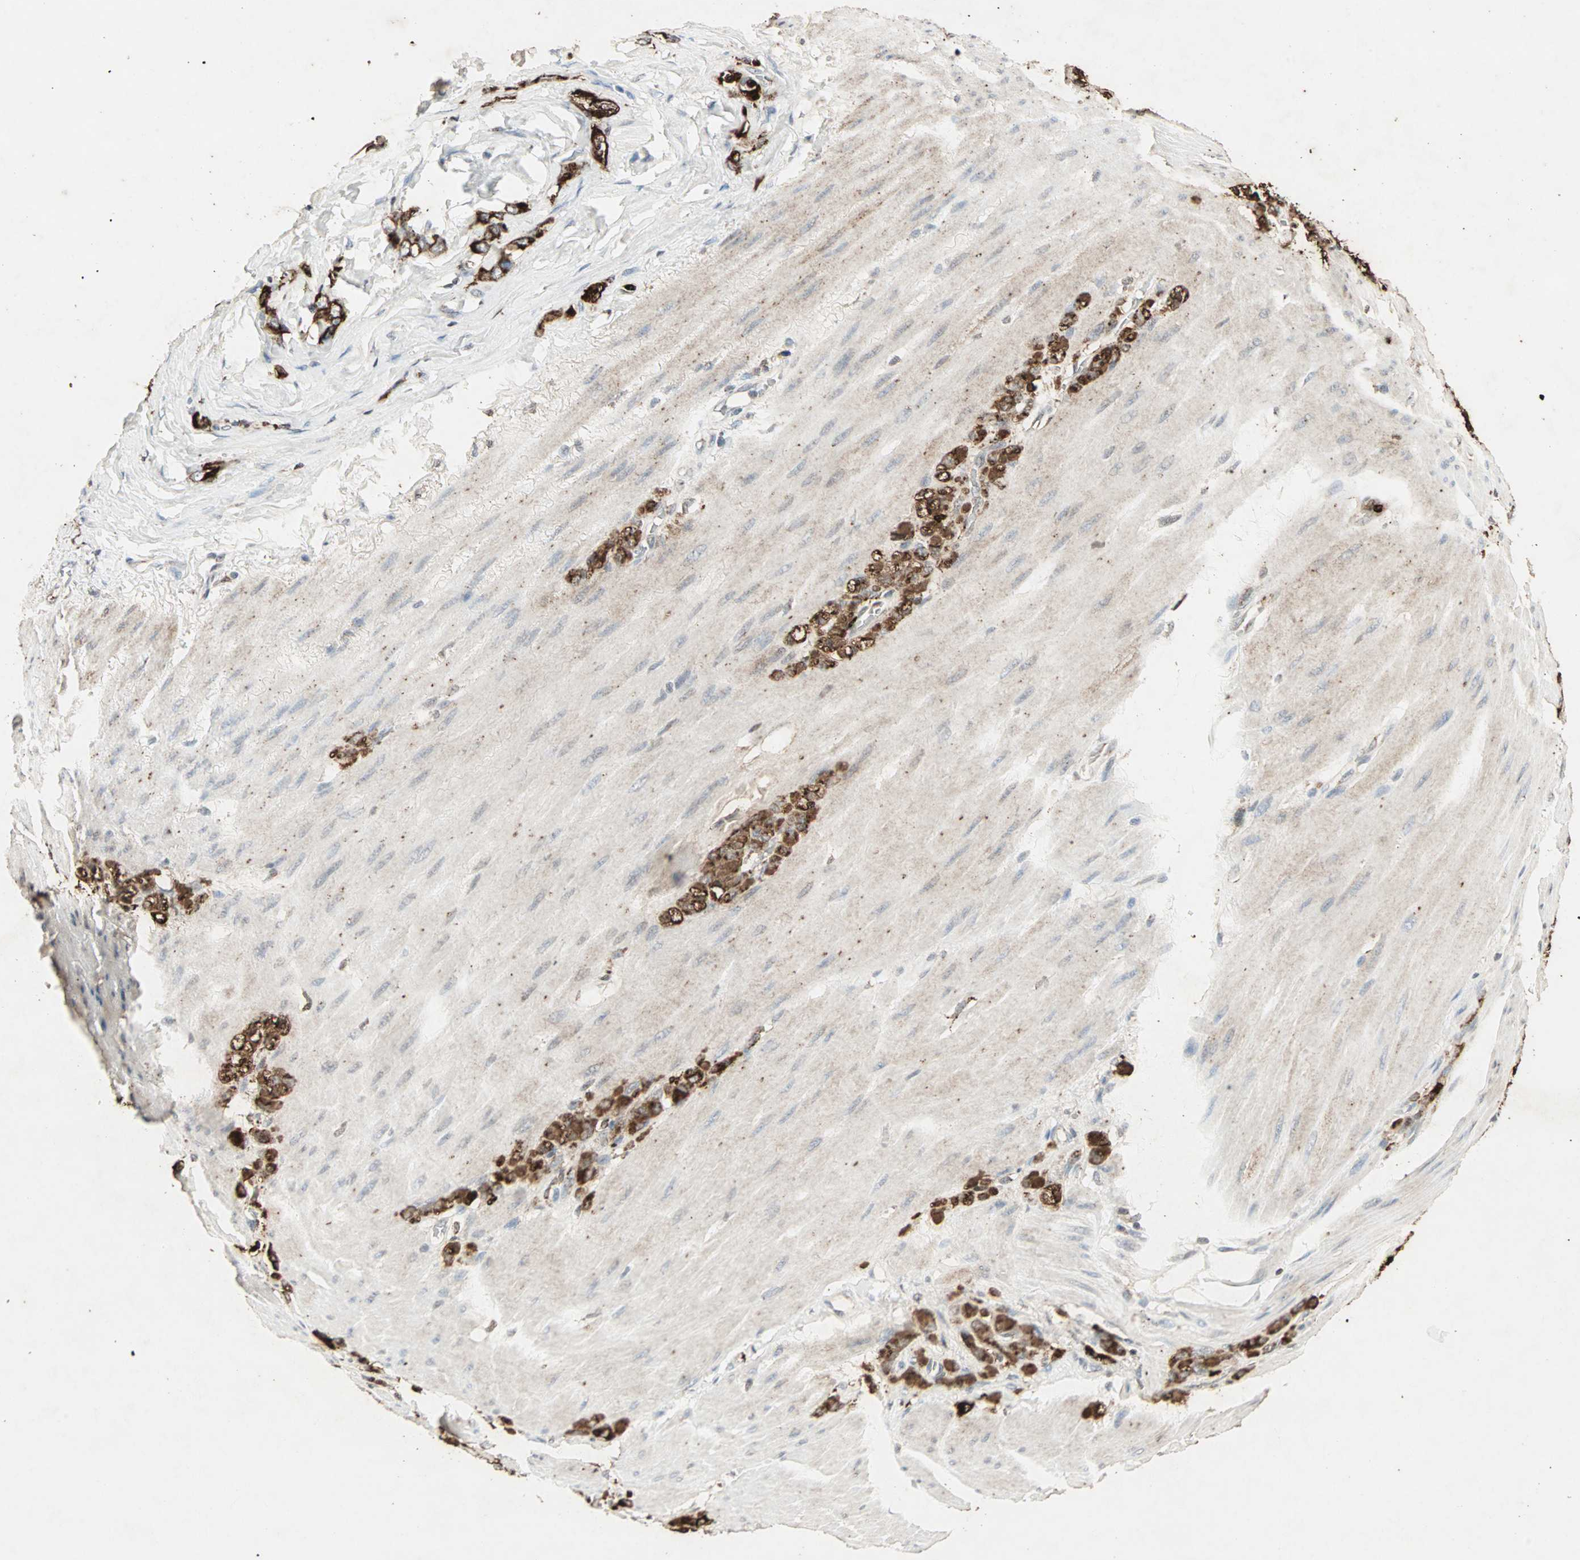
{"staining": {"intensity": "strong", "quantity": ">75%", "location": "cytoplasmic/membranous"}, "tissue": "stomach cancer", "cell_type": "Tumor cells", "image_type": "cancer", "snomed": [{"axis": "morphology", "description": "Adenocarcinoma, NOS"}, {"axis": "topography", "description": "Stomach"}], "caption": "Protein expression analysis of human stomach cancer (adenocarcinoma) reveals strong cytoplasmic/membranous staining in approximately >75% of tumor cells.", "gene": "CEACAM6", "patient": {"sex": "male", "age": 82}}